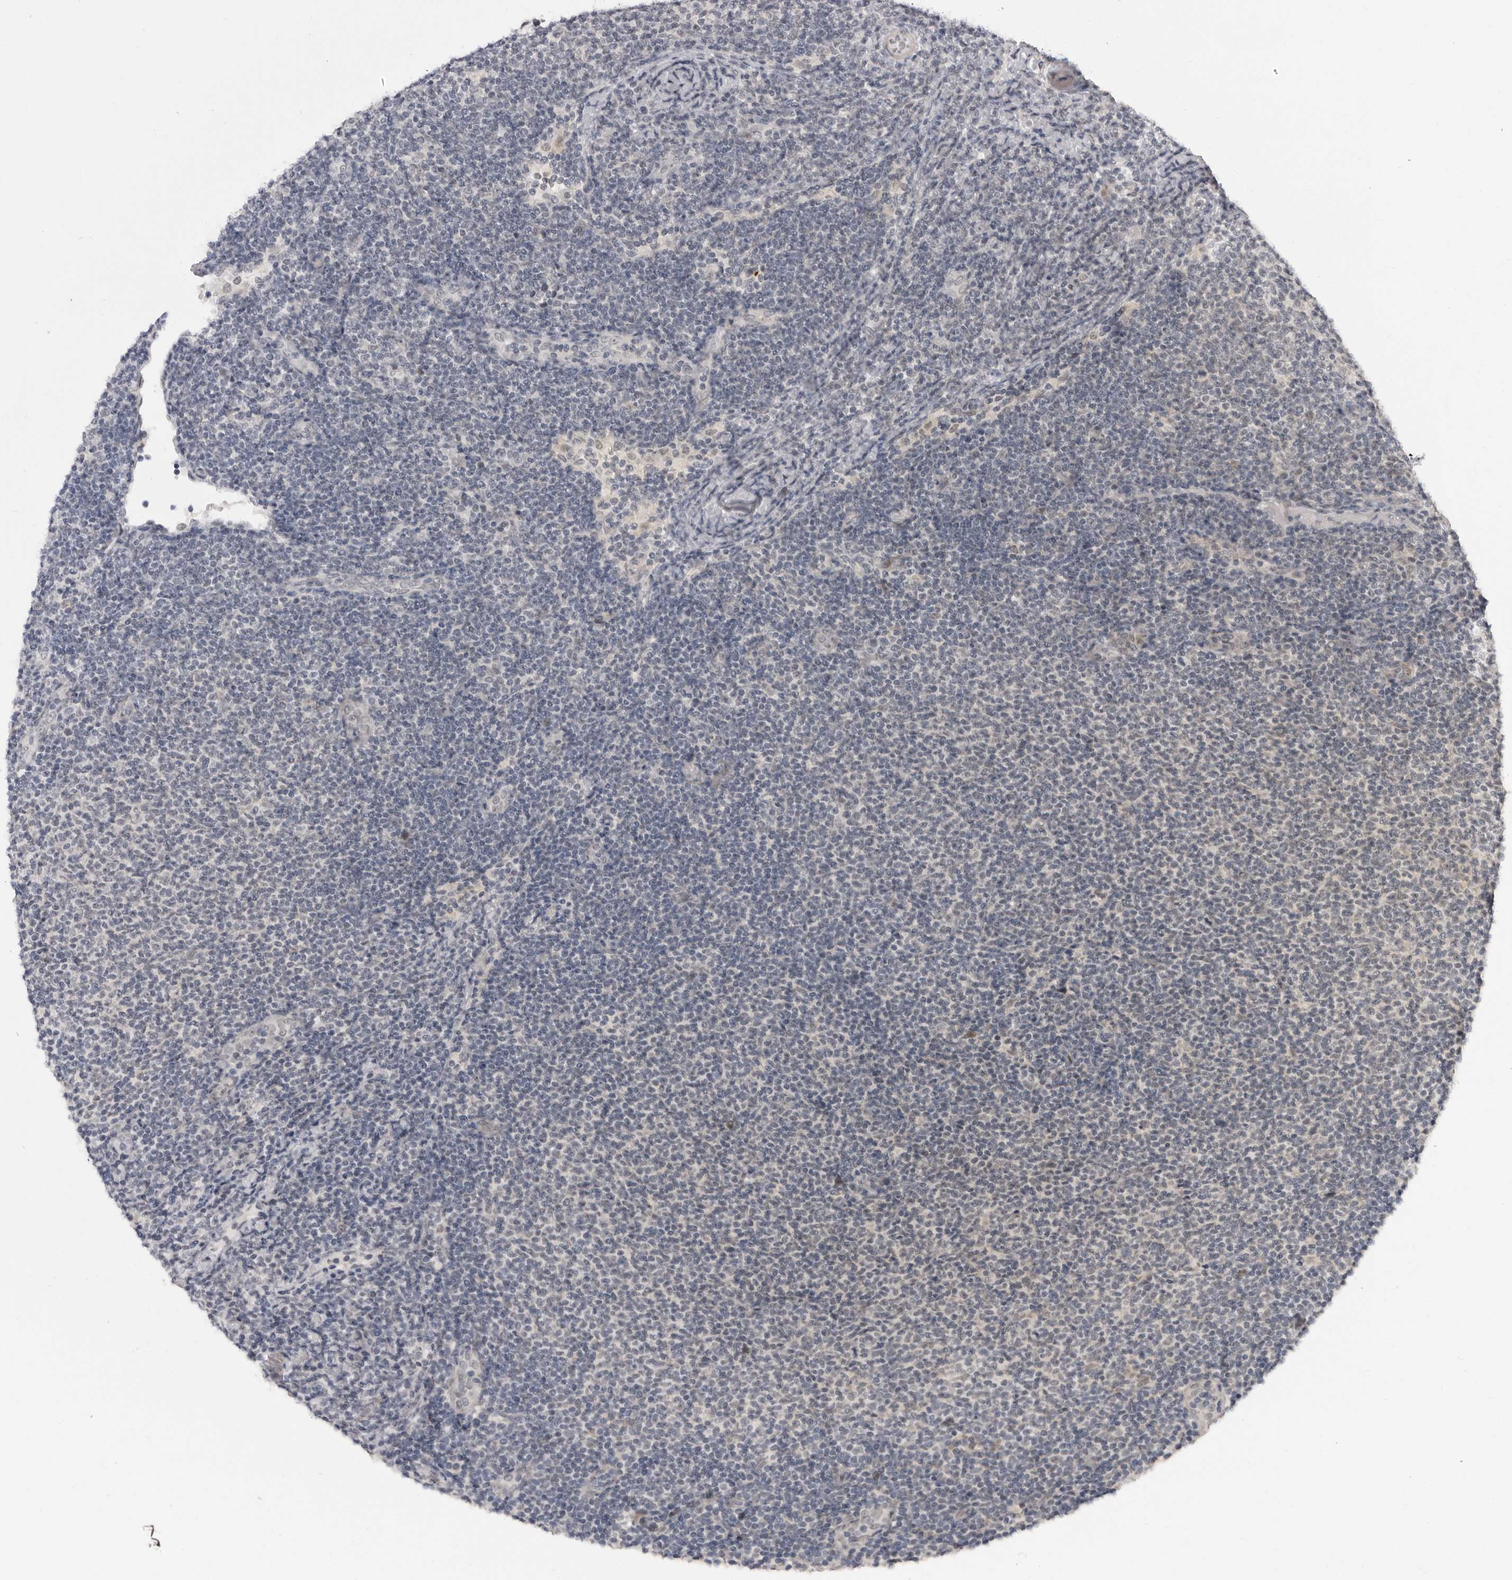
{"staining": {"intensity": "negative", "quantity": "none", "location": "none"}, "tissue": "lymphoma", "cell_type": "Tumor cells", "image_type": "cancer", "snomed": [{"axis": "morphology", "description": "Malignant lymphoma, non-Hodgkin's type, Low grade"}, {"axis": "topography", "description": "Lymph node"}], "caption": "High magnification brightfield microscopy of malignant lymphoma, non-Hodgkin's type (low-grade) stained with DAB (brown) and counterstained with hematoxylin (blue): tumor cells show no significant expression. (DAB immunohistochemistry (IHC) visualized using brightfield microscopy, high magnification).", "gene": "ALPK2", "patient": {"sex": "male", "age": 66}}